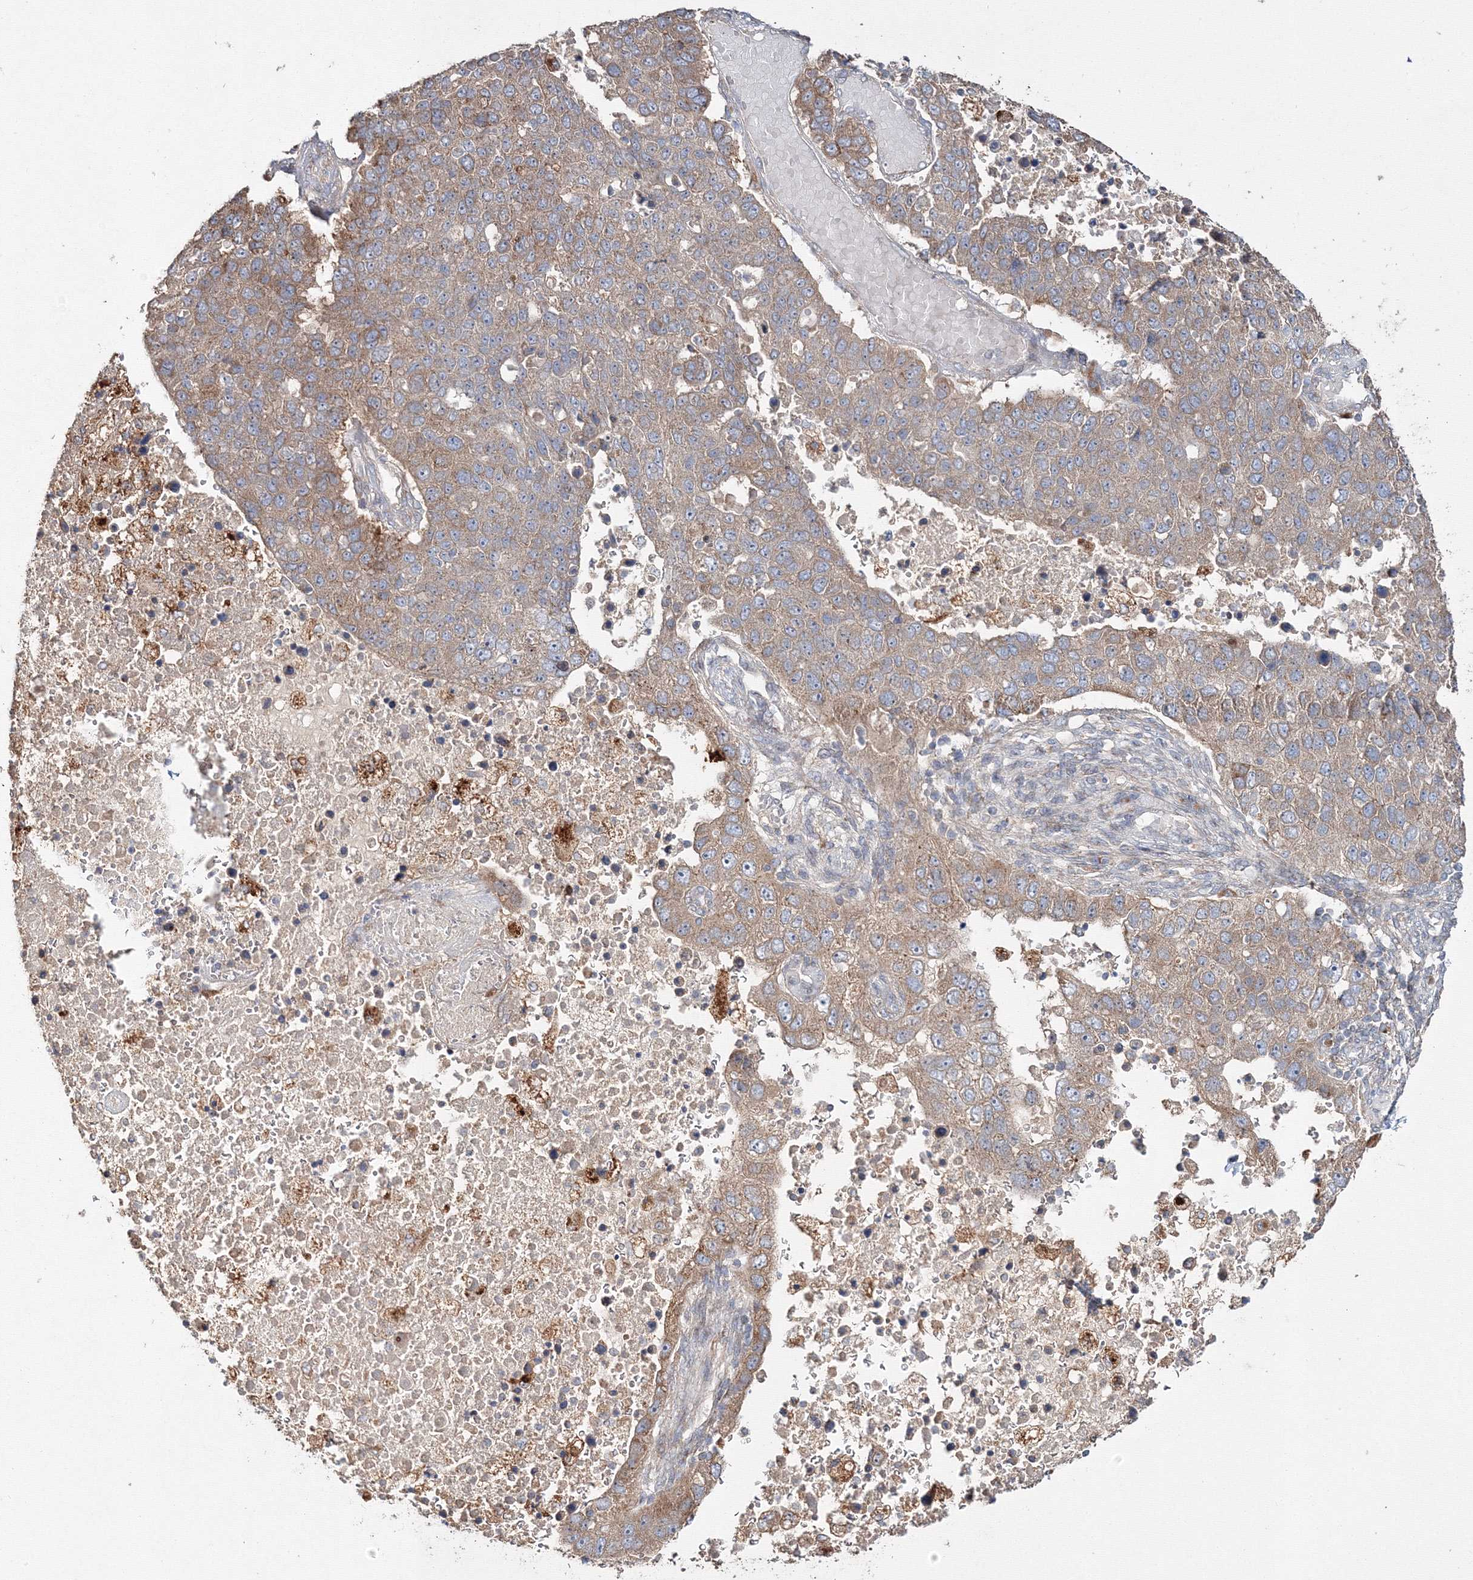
{"staining": {"intensity": "moderate", "quantity": "25%-75%", "location": "cytoplasmic/membranous"}, "tissue": "pancreatic cancer", "cell_type": "Tumor cells", "image_type": "cancer", "snomed": [{"axis": "morphology", "description": "Adenocarcinoma, NOS"}, {"axis": "topography", "description": "Pancreas"}], "caption": "Tumor cells reveal medium levels of moderate cytoplasmic/membranous expression in approximately 25%-75% of cells in pancreatic adenocarcinoma.", "gene": "DDO", "patient": {"sex": "female", "age": 61}}